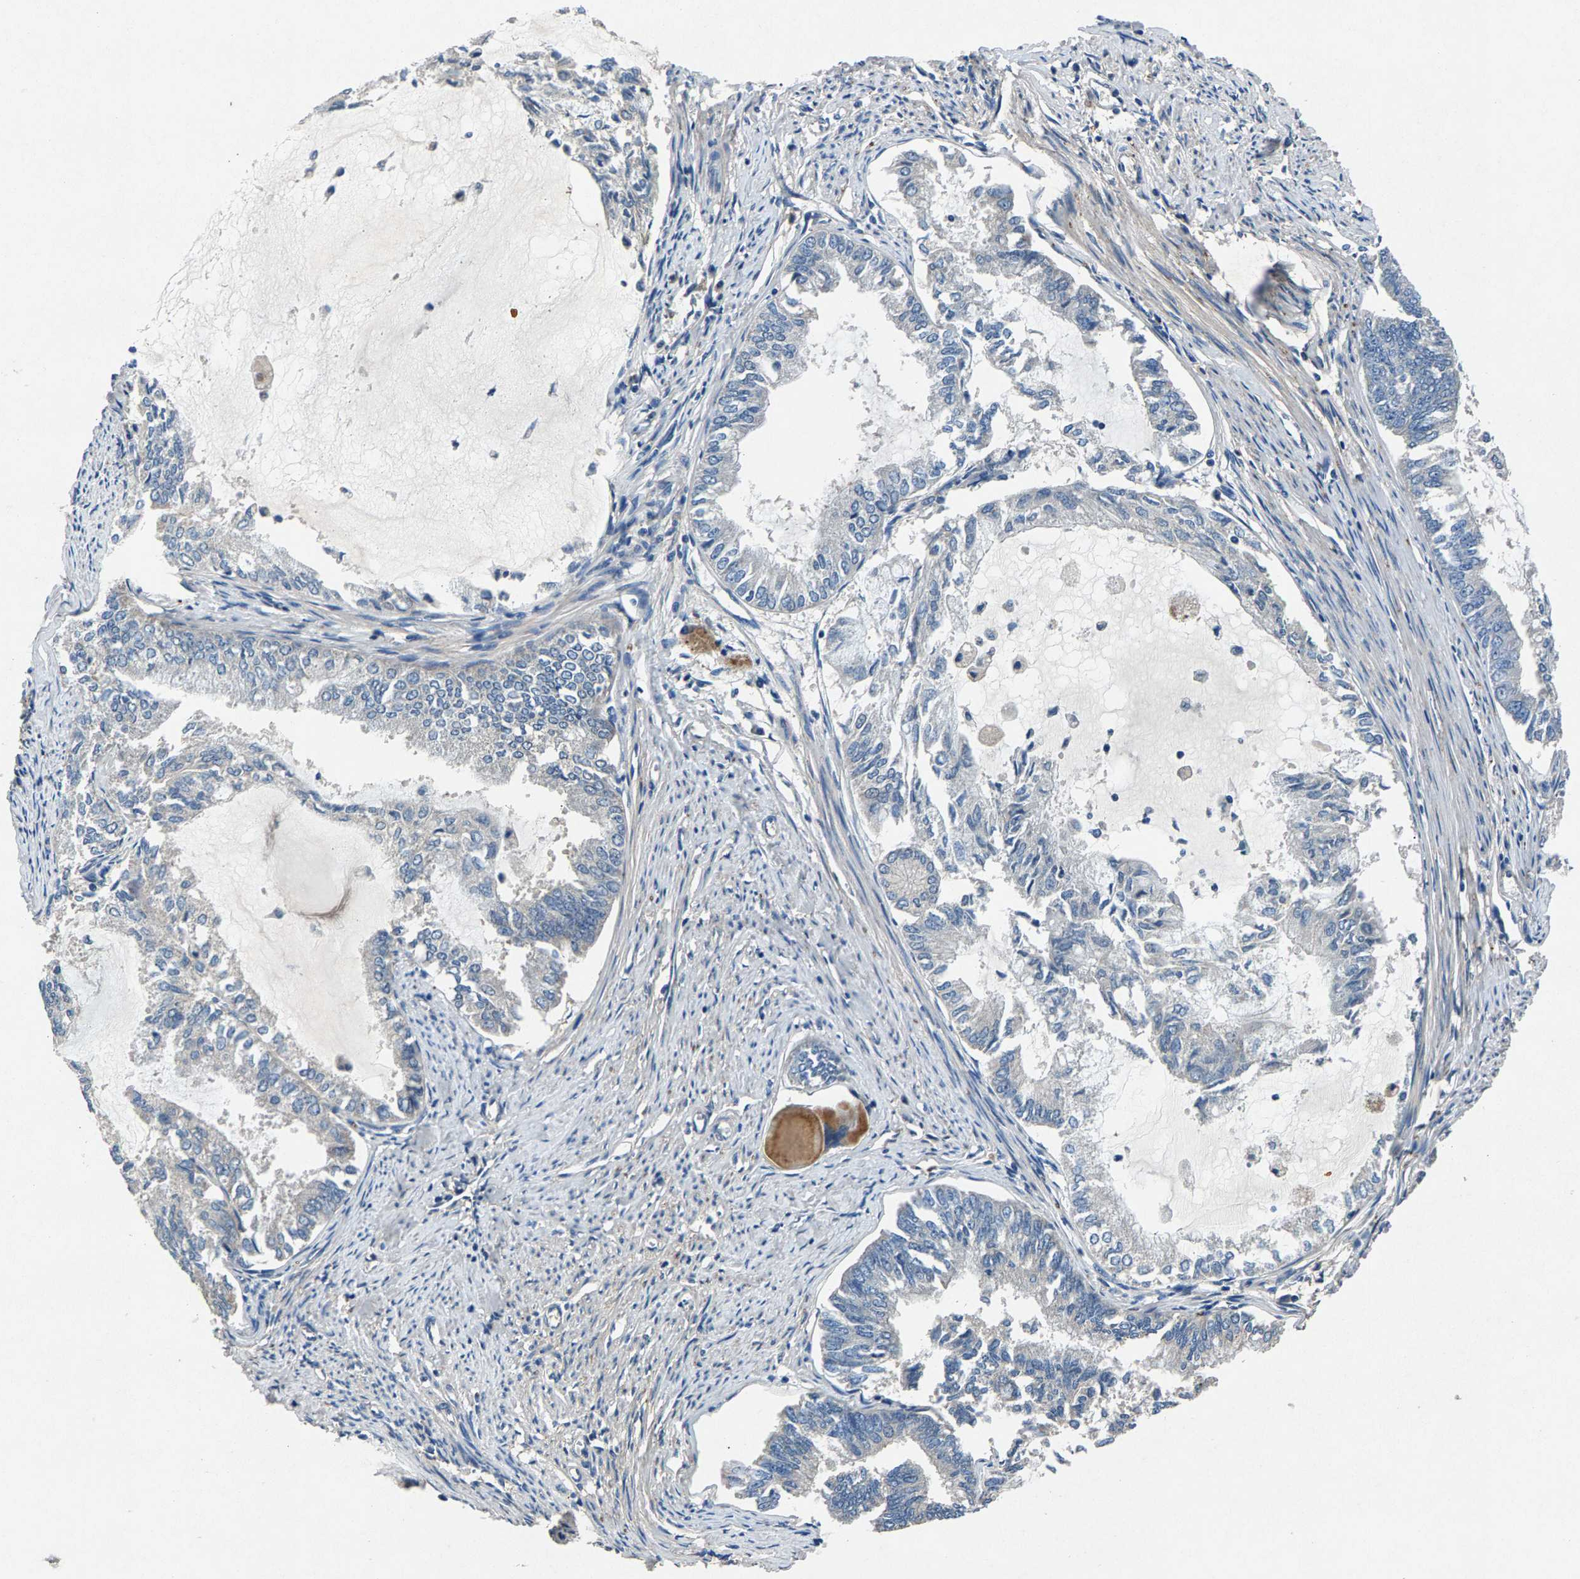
{"staining": {"intensity": "negative", "quantity": "none", "location": "none"}, "tissue": "endometrial cancer", "cell_type": "Tumor cells", "image_type": "cancer", "snomed": [{"axis": "morphology", "description": "Adenocarcinoma, NOS"}, {"axis": "topography", "description": "Endometrium"}], "caption": "Tumor cells show no significant staining in endometrial cancer (adenocarcinoma). (IHC, brightfield microscopy, high magnification).", "gene": "PRXL2C", "patient": {"sex": "female", "age": 86}}